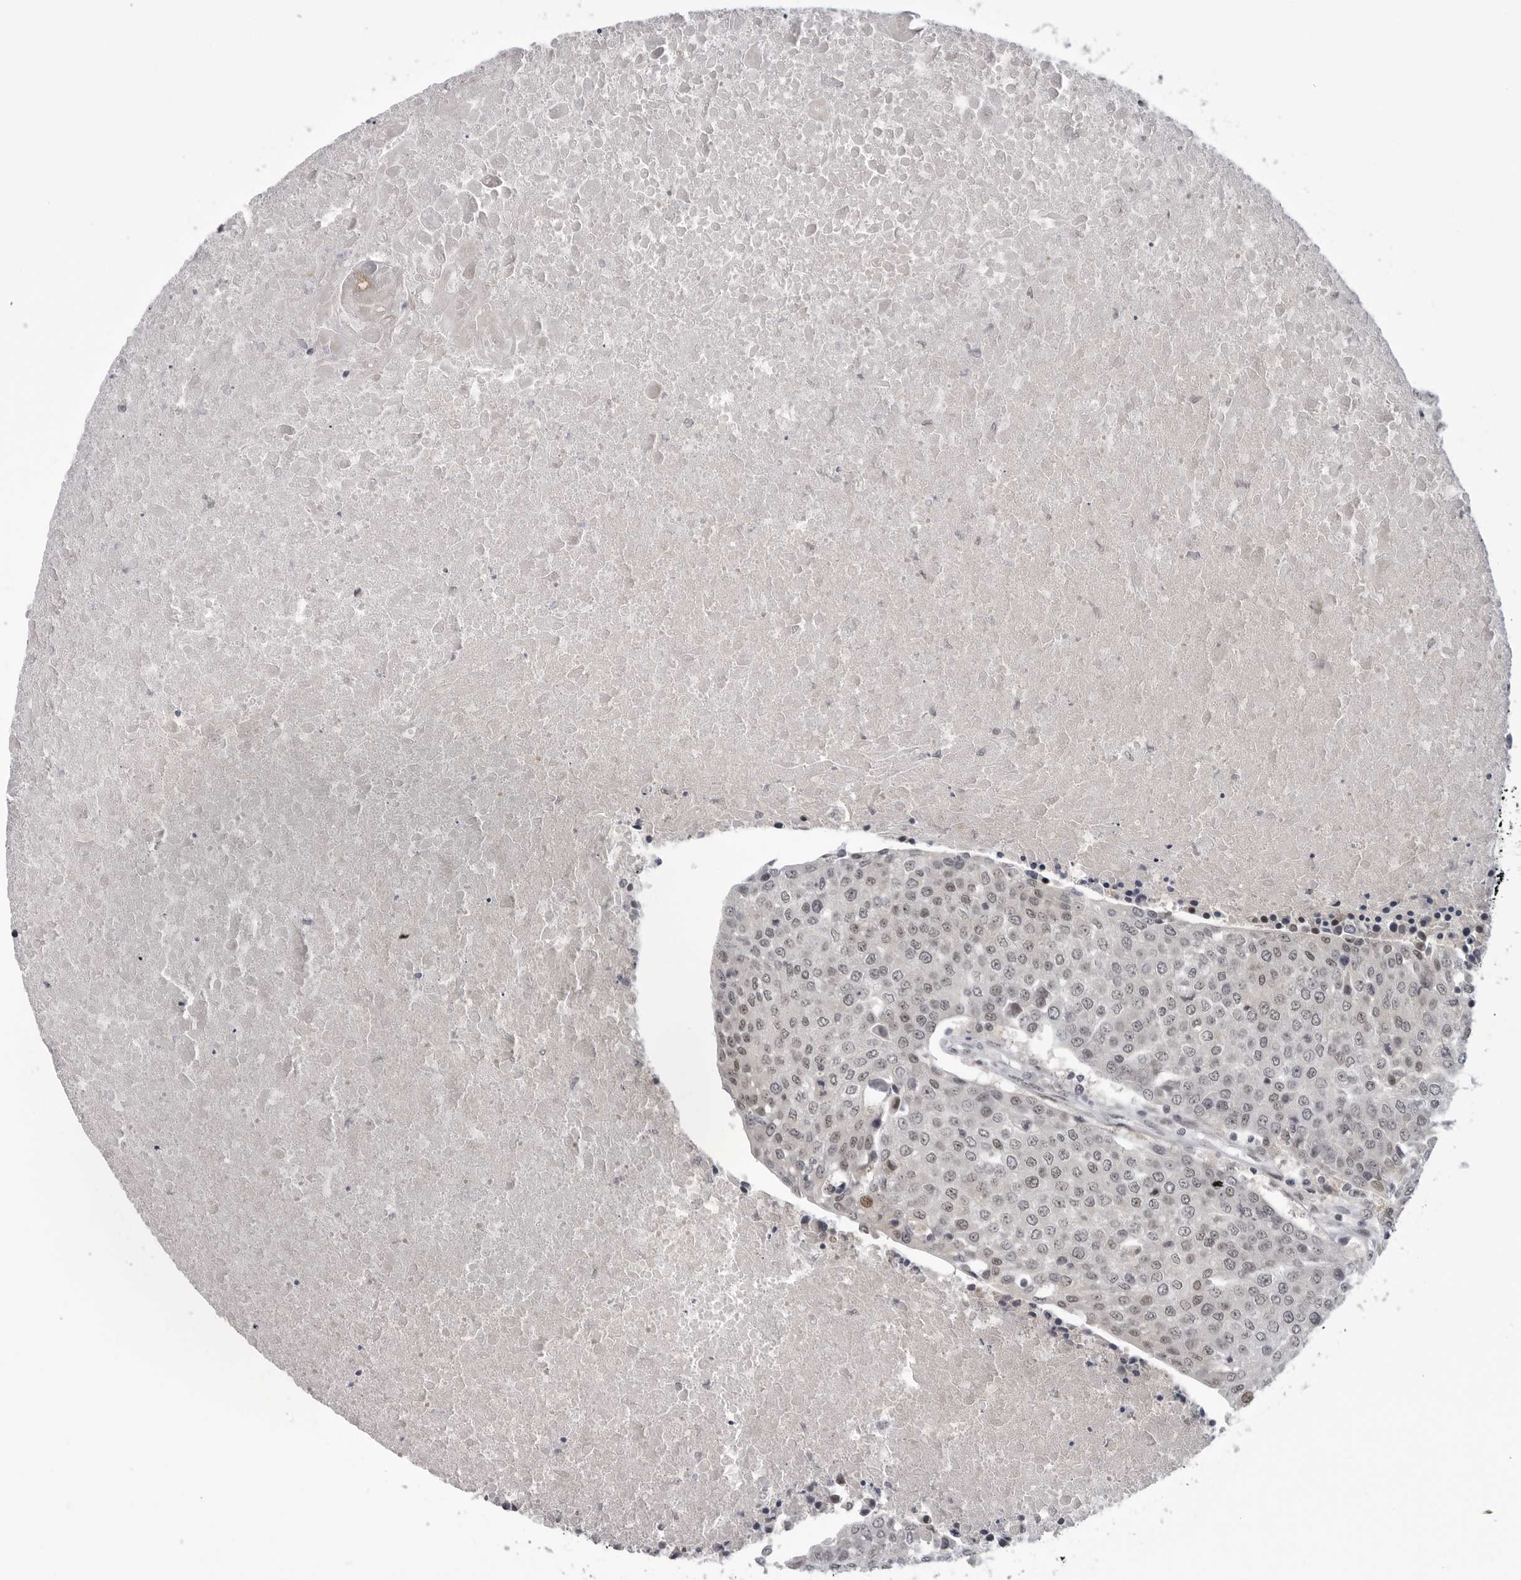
{"staining": {"intensity": "weak", "quantity": ">75%", "location": "nuclear"}, "tissue": "urothelial cancer", "cell_type": "Tumor cells", "image_type": "cancer", "snomed": [{"axis": "morphology", "description": "Urothelial carcinoma, High grade"}, {"axis": "topography", "description": "Urinary bladder"}], "caption": "Protein analysis of urothelial cancer tissue reveals weak nuclear positivity in approximately >75% of tumor cells.", "gene": "ALPK2", "patient": {"sex": "female", "age": 85}}